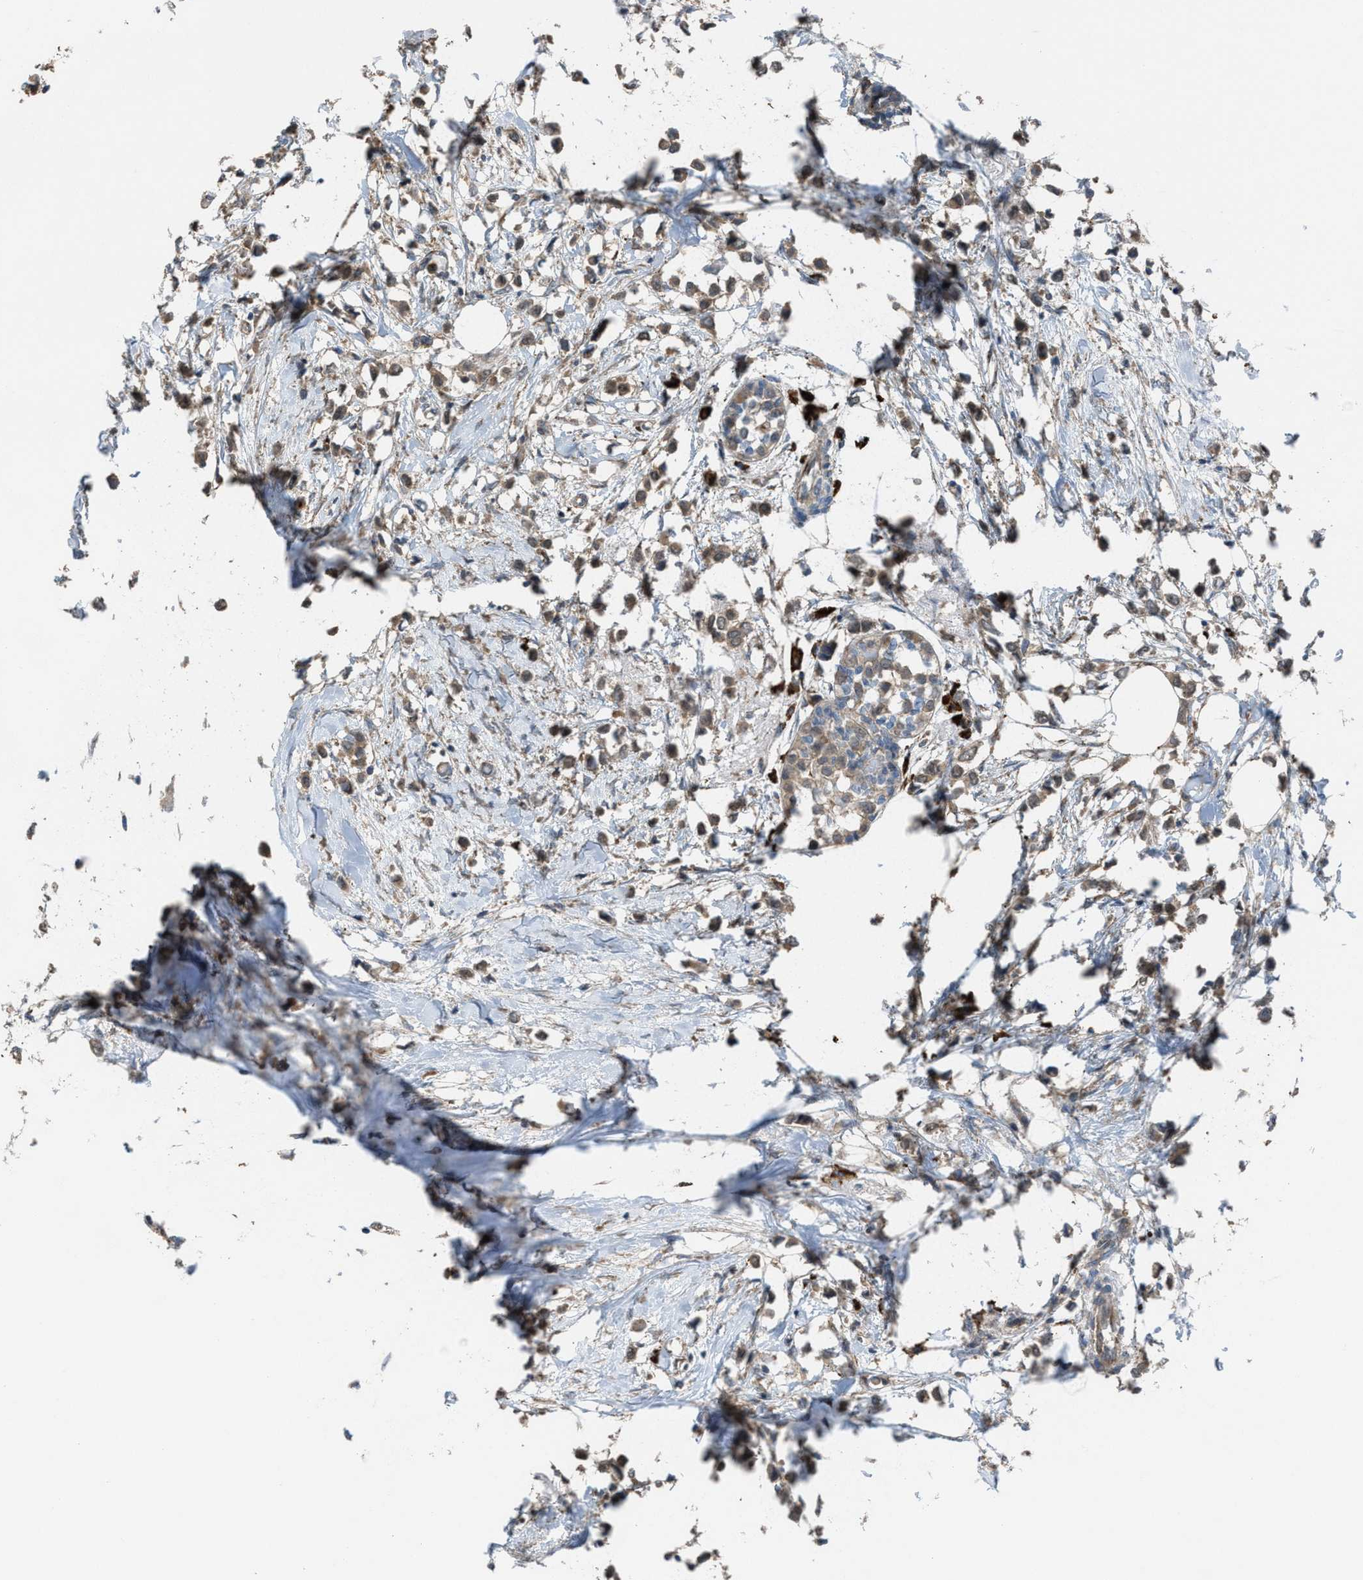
{"staining": {"intensity": "moderate", "quantity": ">75%", "location": "cytoplasmic/membranous"}, "tissue": "breast cancer", "cell_type": "Tumor cells", "image_type": "cancer", "snomed": [{"axis": "morphology", "description": "Lobular carcinoma"}, {"axis": "topography", "description": "Breast"}], "caption": "Immunohistochemical staining of human breast cancer demonstrates medium levels of moderate cytoplasmic/membranous staining in about >75% of tumor cells.", "gene": "PLAA", "patient": {"sex": "female", "age": 51}}